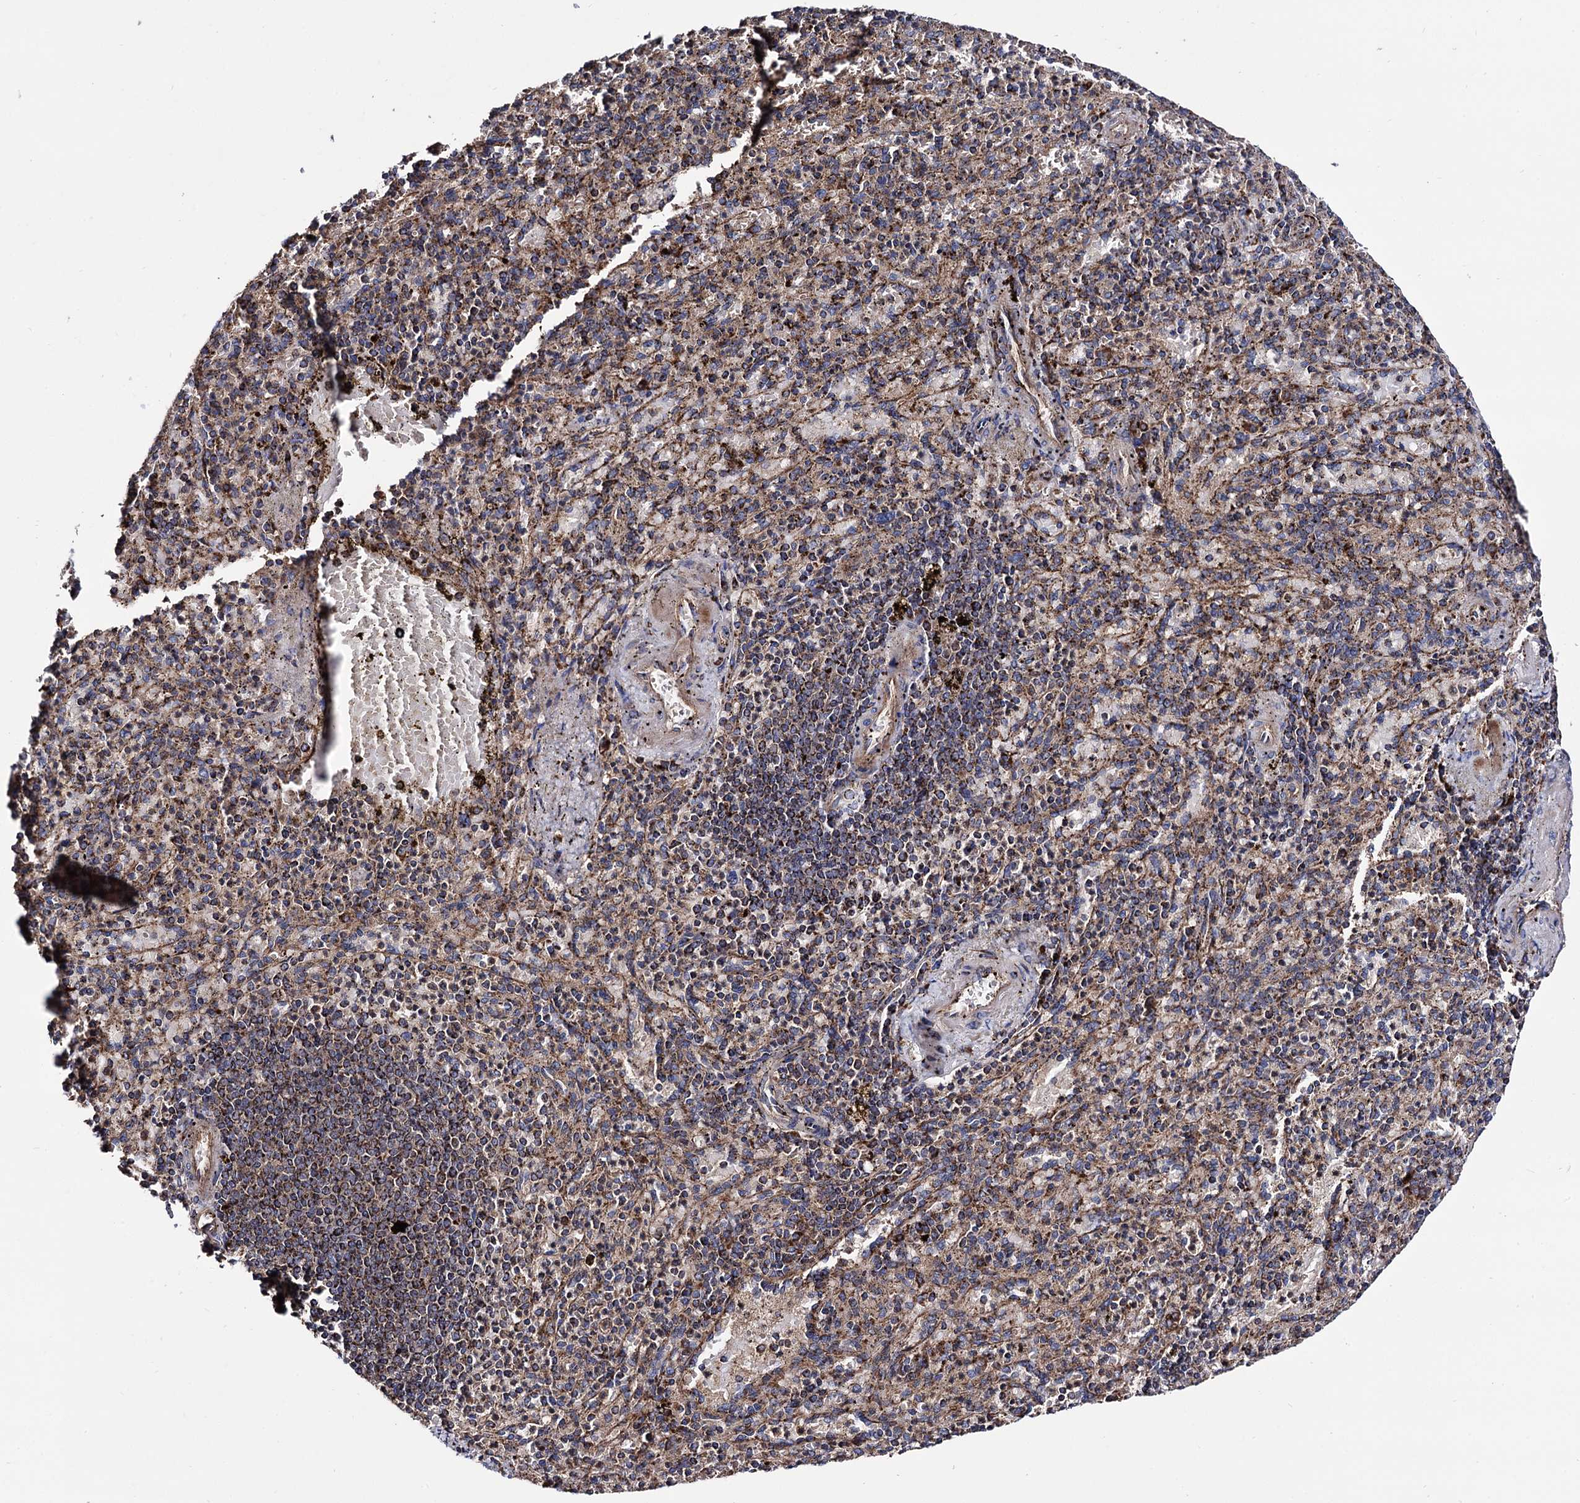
{"staining": {"intensity": "moderate", "quantity": "<25%", "location": "cytoplasmic/membranous"}, "tissue": "spleen", "cell_type": "Cells in red pulp", "image_type": "normal", "snomed": [{"axis": "morphology", "description": "Normal tissue, NOS"}, {"axis": "topography", "description": "Spleen"}], "caption": "A histopathology image of spleen stained for a protein exhibits moderate cytoplasmic/membranous brown staining in cells in red pulp. (IHC, brightfield microscopy, high magnification).", "gene": "IQCH", "patient": {"sex": "female", "age": 74}}